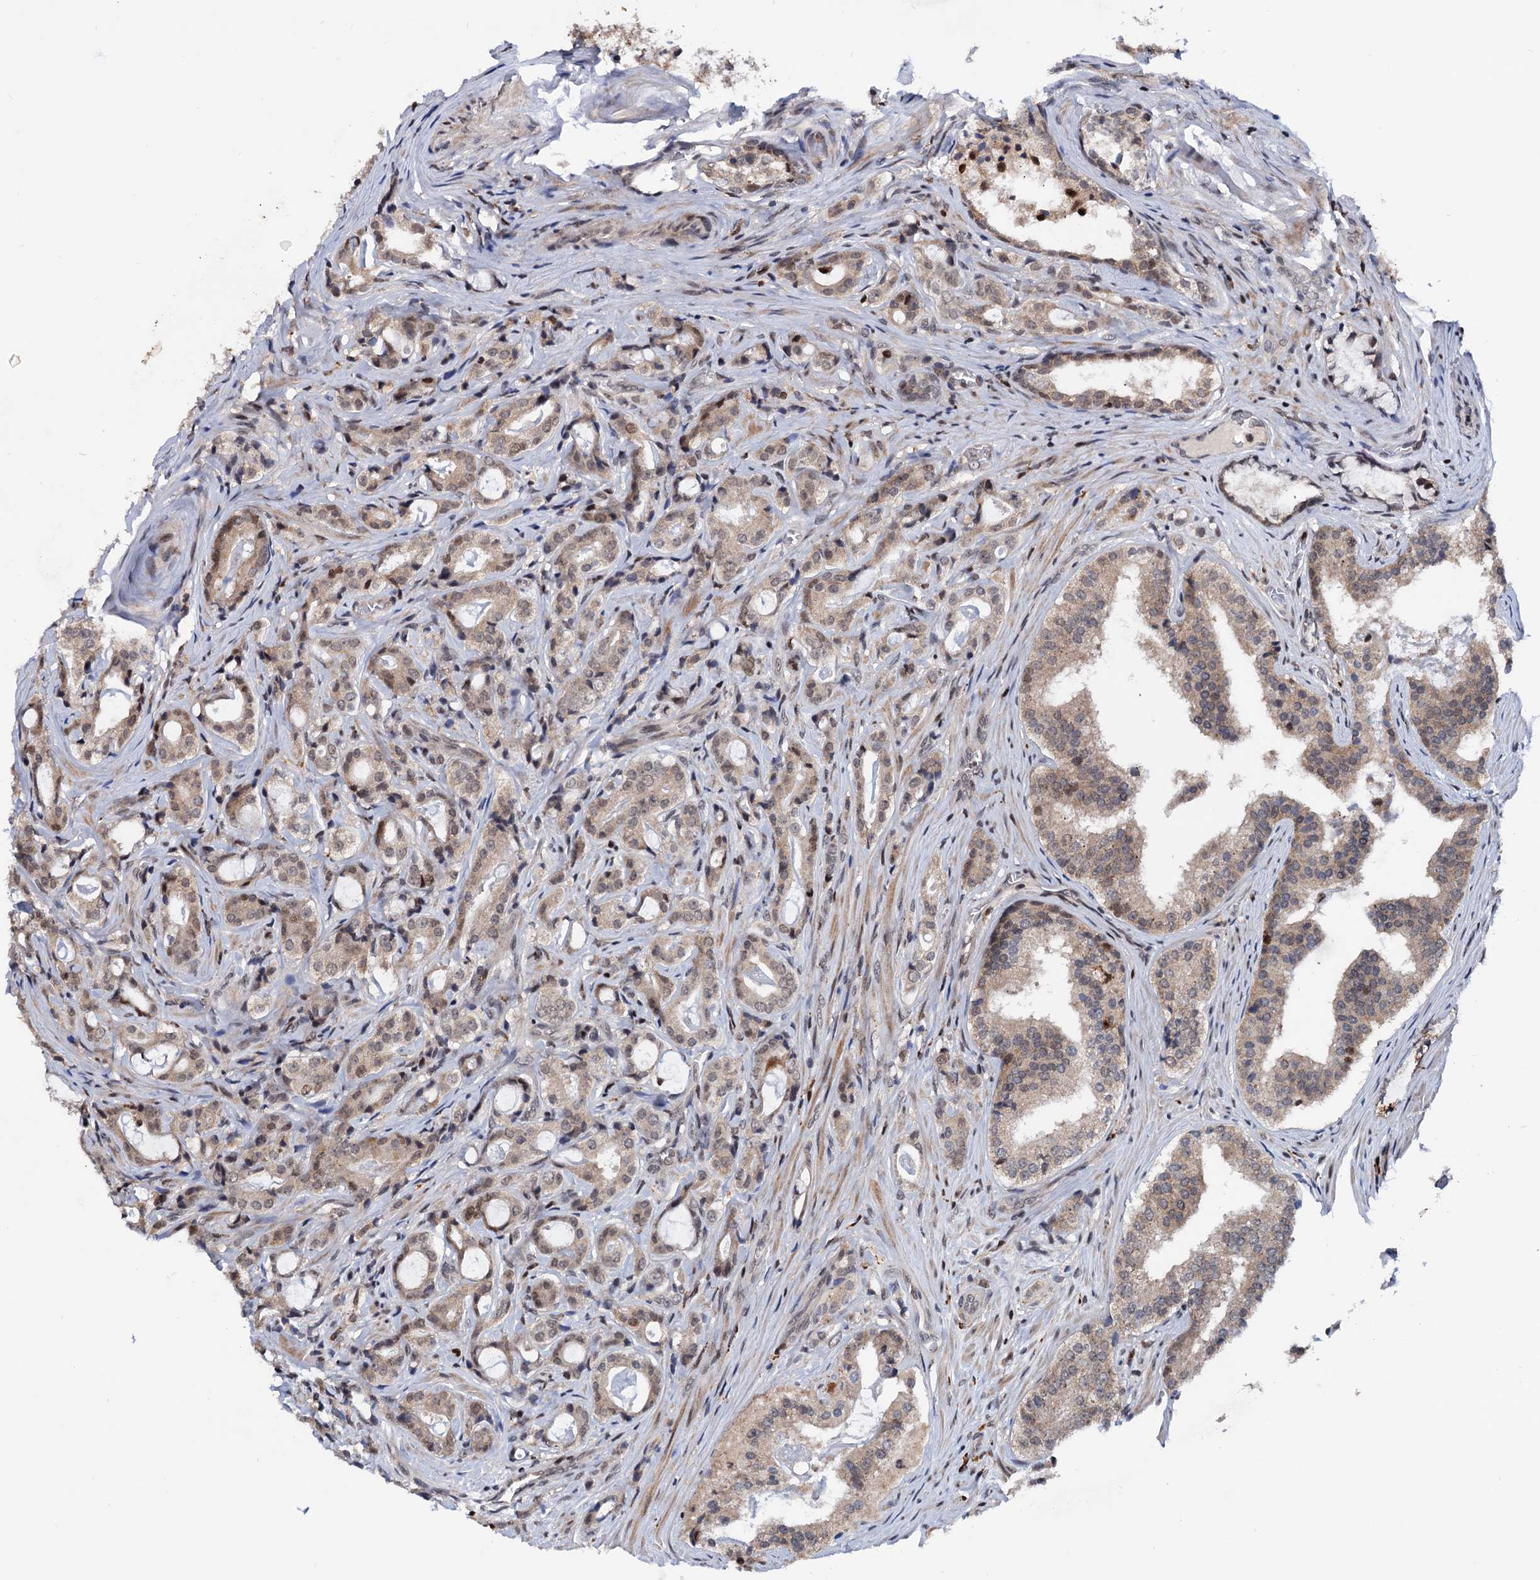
{"staining": {"intensity": "weak", "quantity": ">75%", "location": "cytoplasmic/membranous"}, "tissue": "prostate cancer", "cell_type": "Tumor cells", "image_type": "cancer", "snomed": [{"axis": "morphology", "description": "Adenocarcinoma, High grade"}, {"axis": "topography", "description": "Prostate"}], "caption": "Adenocarcinoma (high-grade) (prostate) stained with a protein marker displays weak staining in tumor cells.", "gene": "RNASEH2B", "patient": {"sex": "male", "age": 63}}